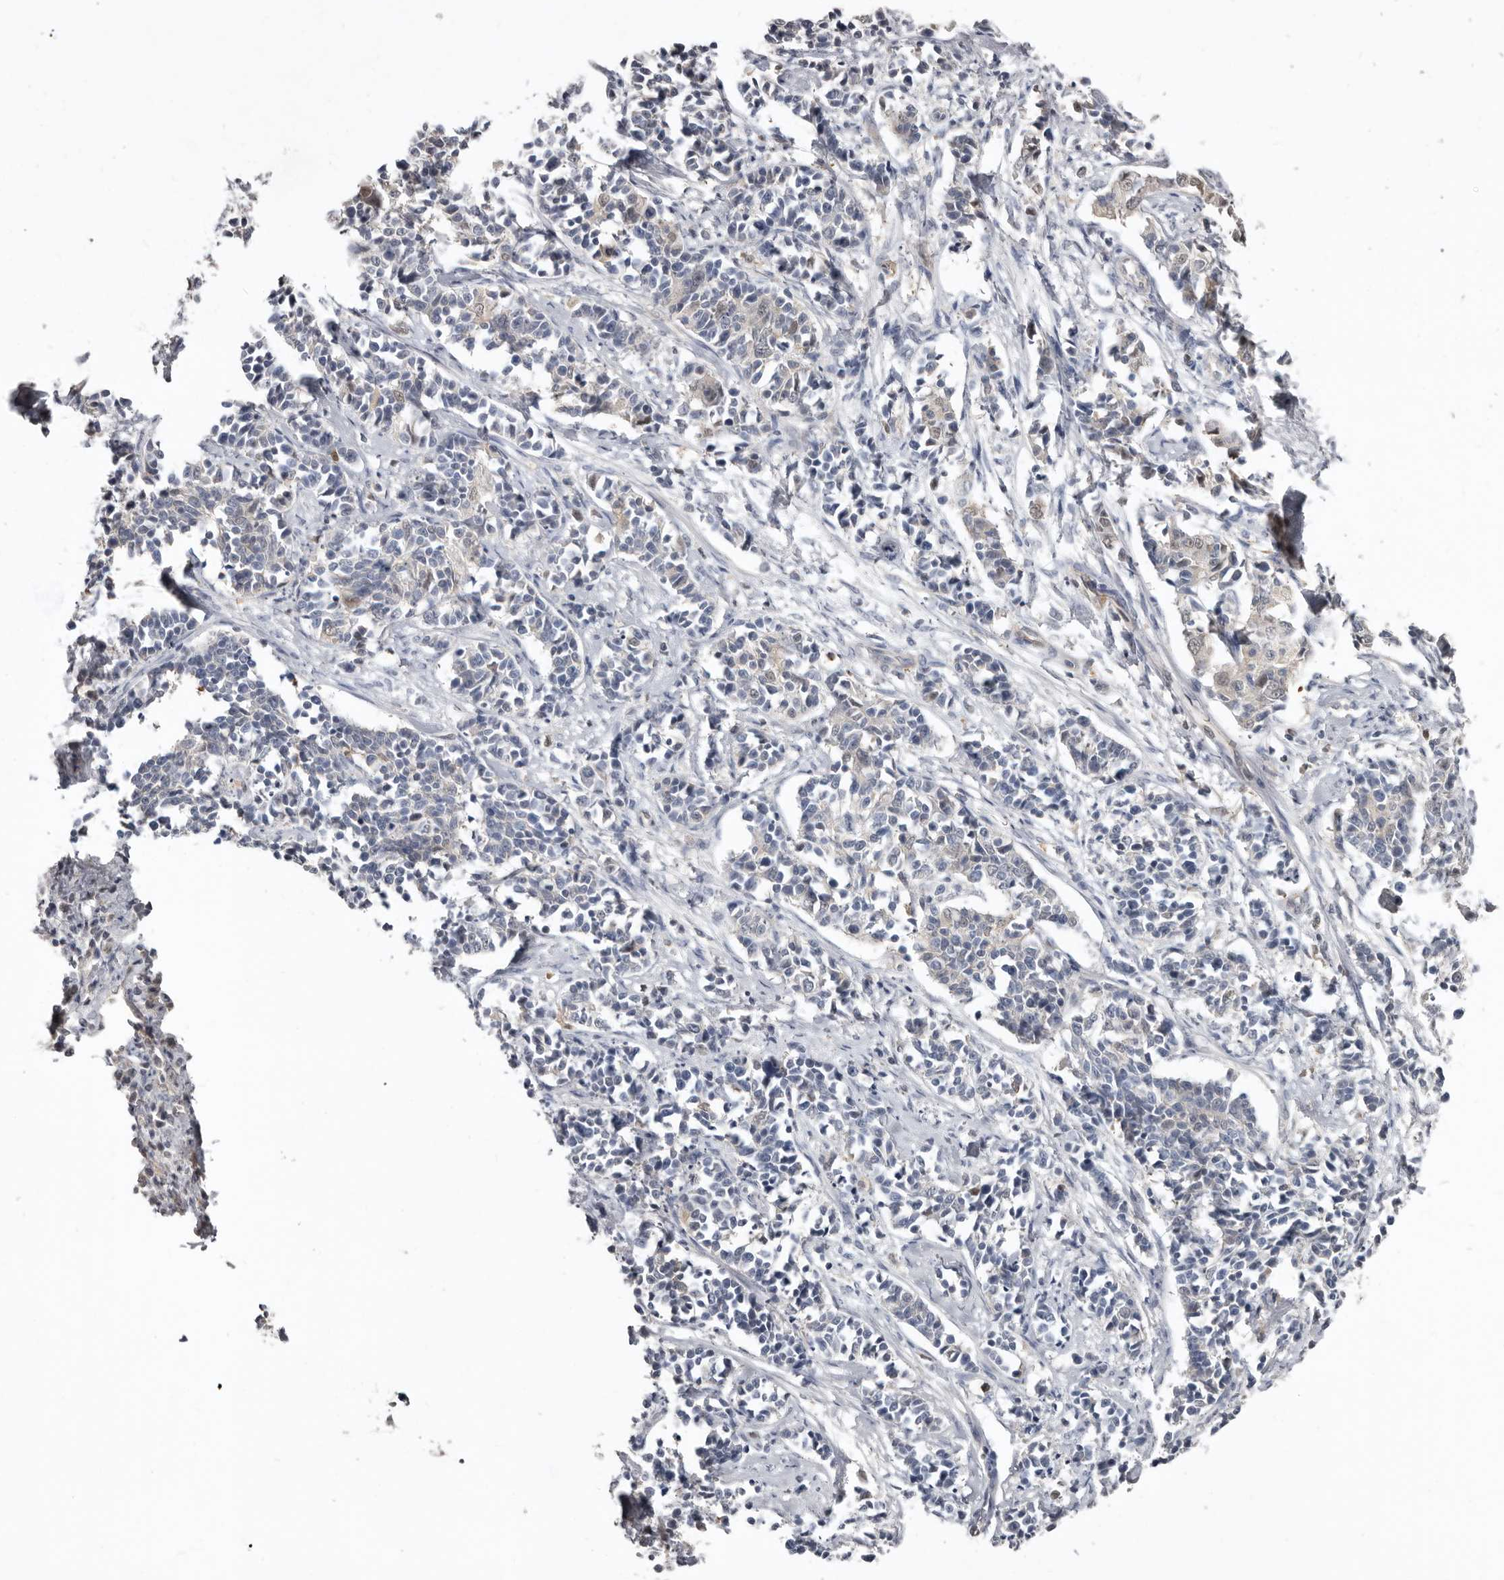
{"staining": {"intensity": "negative", "quantity": "none", "location": "none"}, "tissue": "cervical cancer", "cell_type": "Tumor cells", "image_type": "cancer", "snomed": [{"axis": "morphology", "description": "Normal tissue, NOS"}, {"axis": "morphology", "description": "Squamous cell carcinoma, NOS"}, {"axis": "topography", "description": "Cervix"}], "caption": "Tumor cells show no significant staining in cervical squamous cell carcinoma.", "gene": "RBKS", "patient": {"sex": "female", "age": 35}}